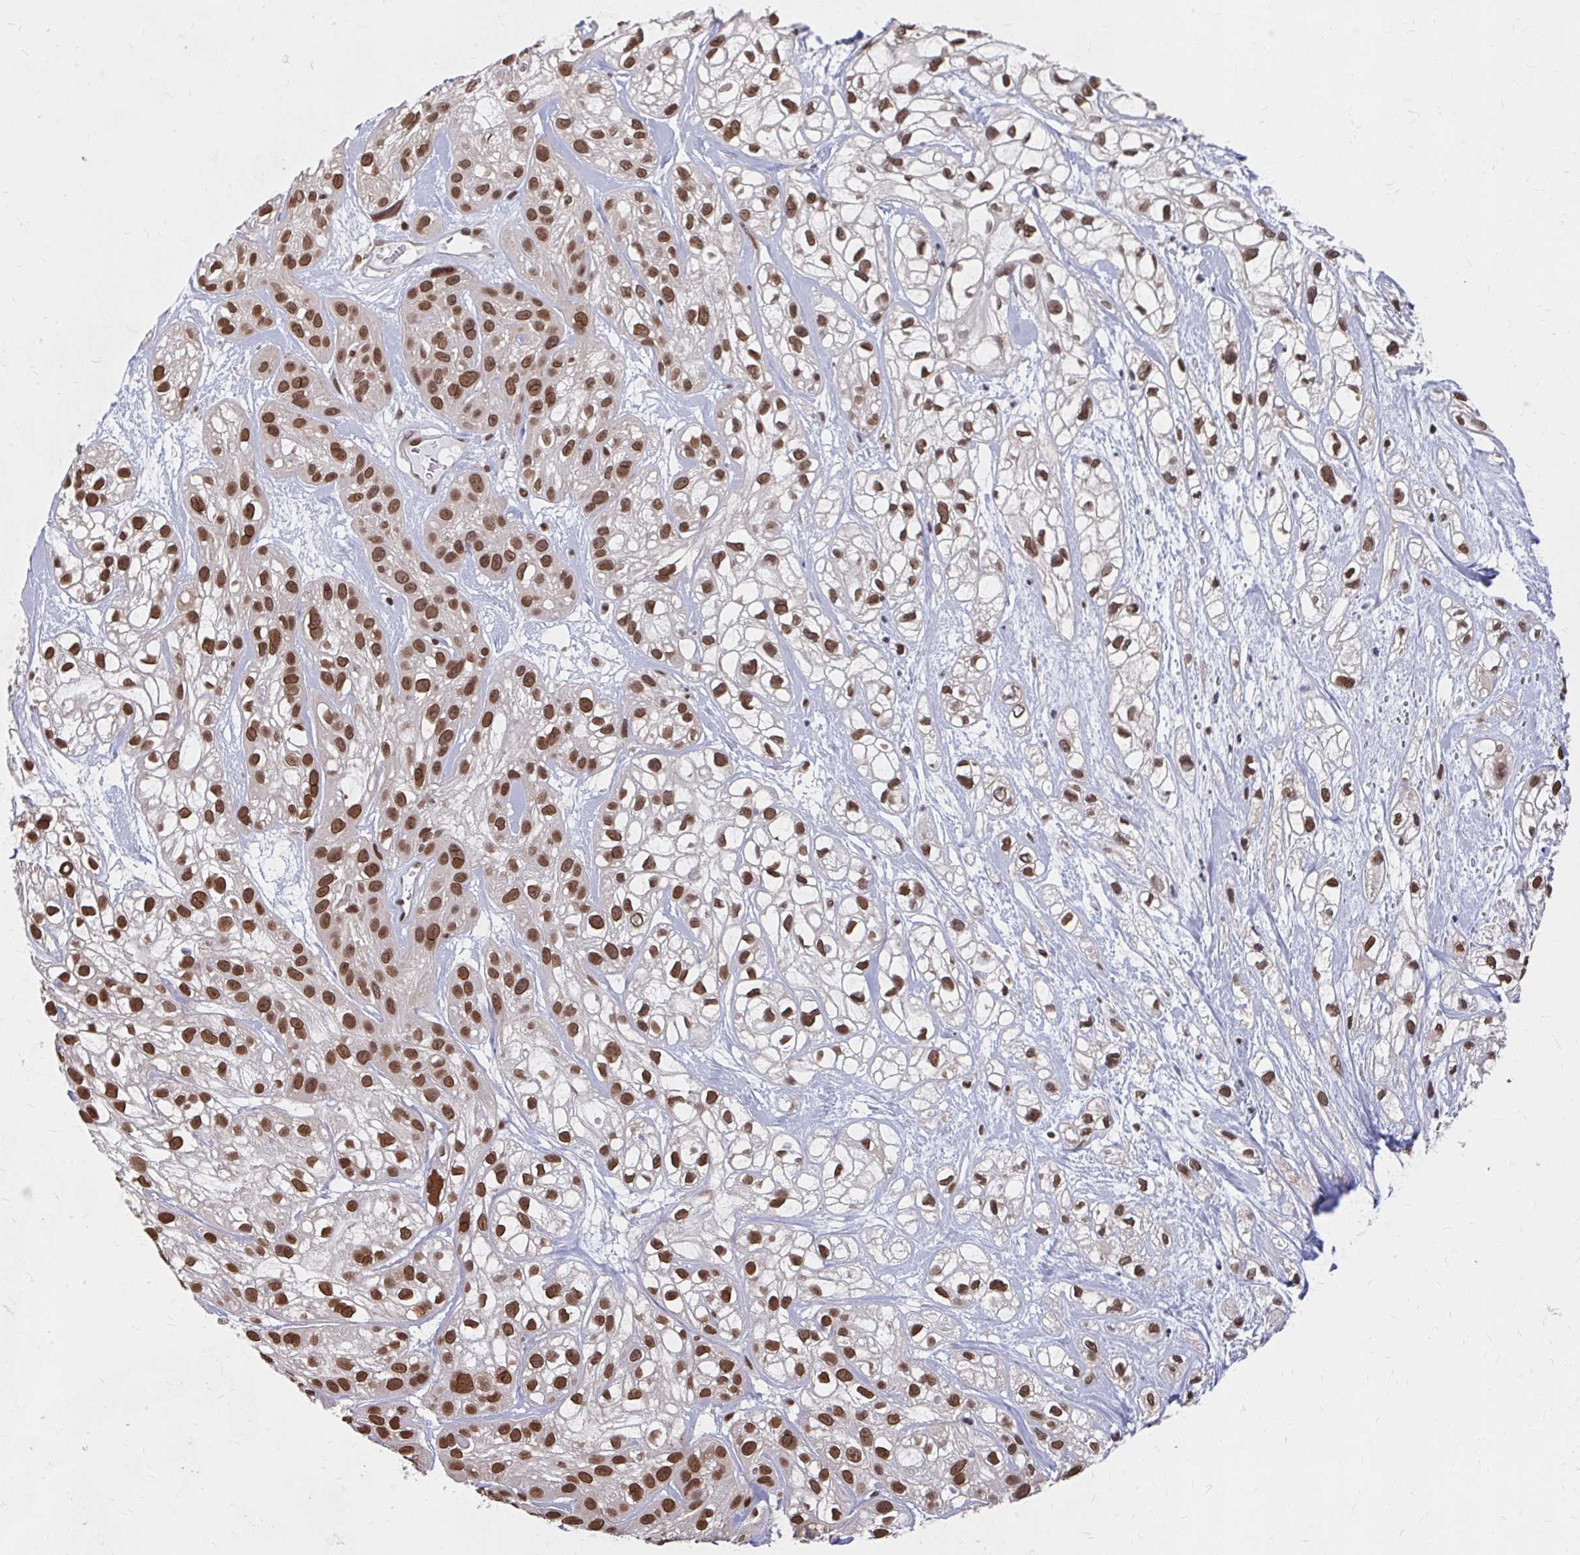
{"staining": {"intensity": "strong", "quantity": ">75%", "location": "cytoplasmic/membranous,nuclear"}, "tissue": "skin cancer", "cell_type": "Tumor cells", "image_type": "cancer", "snomed": [{"axis": "morphology", "description": "Squamous cell carcinoma, NOS"}, {"axis": "topography", "description": "Skin"}], "caption": "Immunohistochemistry (IHC) of squamous cell carcinoma (skin) demonstrates high levels of strong cytoplasmic/membranous and nuclear expression in approximately >75% of tumor cells.", "gene": "XPO1", "patient": {"sex": "male", "age": 82}}